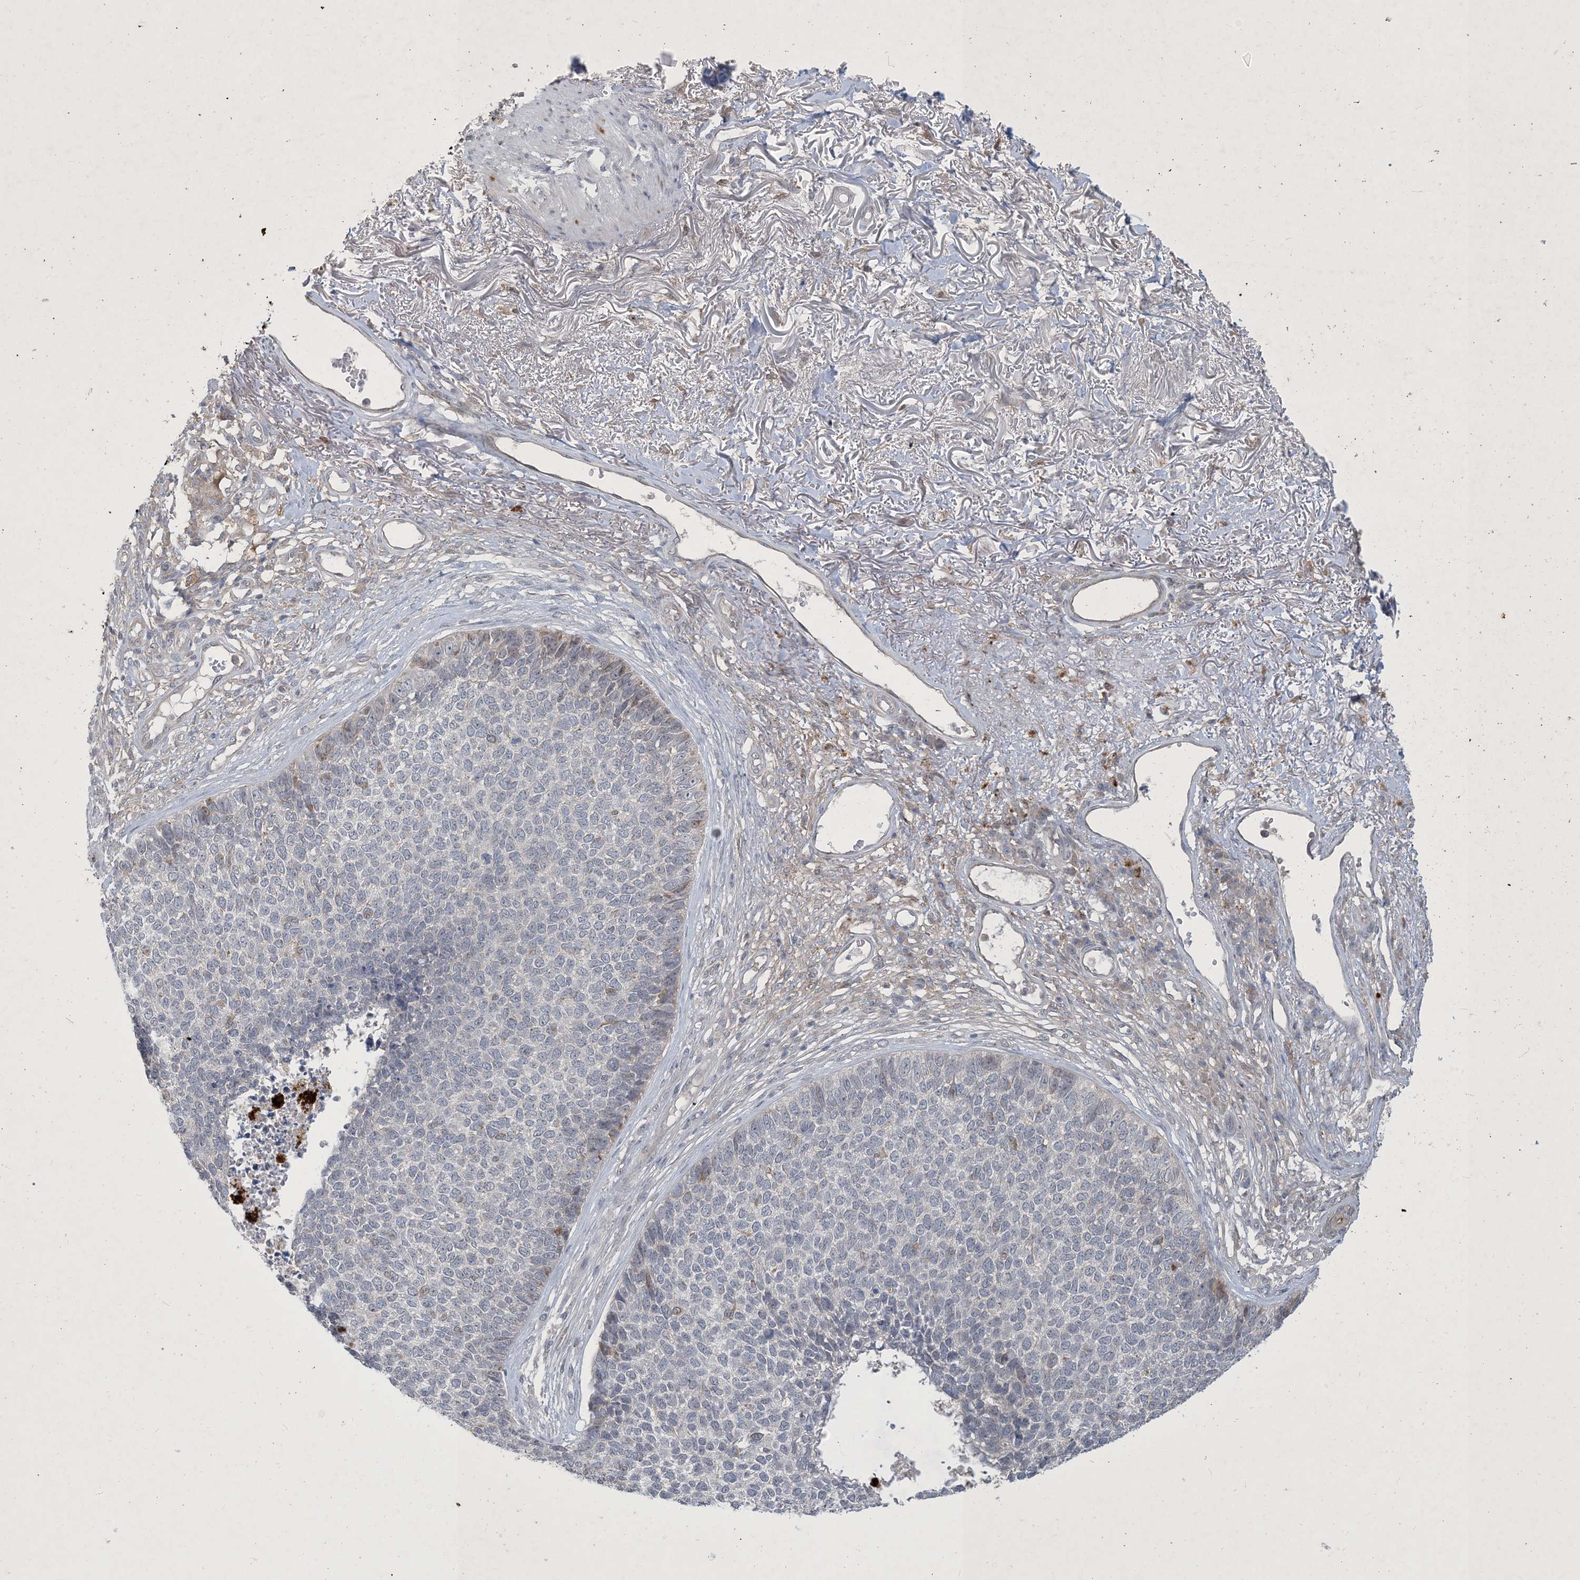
{"staining": {"intensity": "negative", "quantity": "none", "location": "none"}, "tissue": "skin cancer", "cell_type": "Tumor cells", "image_type": "cancer", "snomed": [{"axis": "morphology", "description": "Basal cell carcinoma"}, {"axis": "topography", "description": "Skin"}], "caption": "The immunohistochemistry (IHC) photomicrograph has no significant positivity in tumor cells of skin cancer (basal cell carcinoma) tissue.", "gene": "CDS1", "patient": {"sex": "female", "age": 84}}